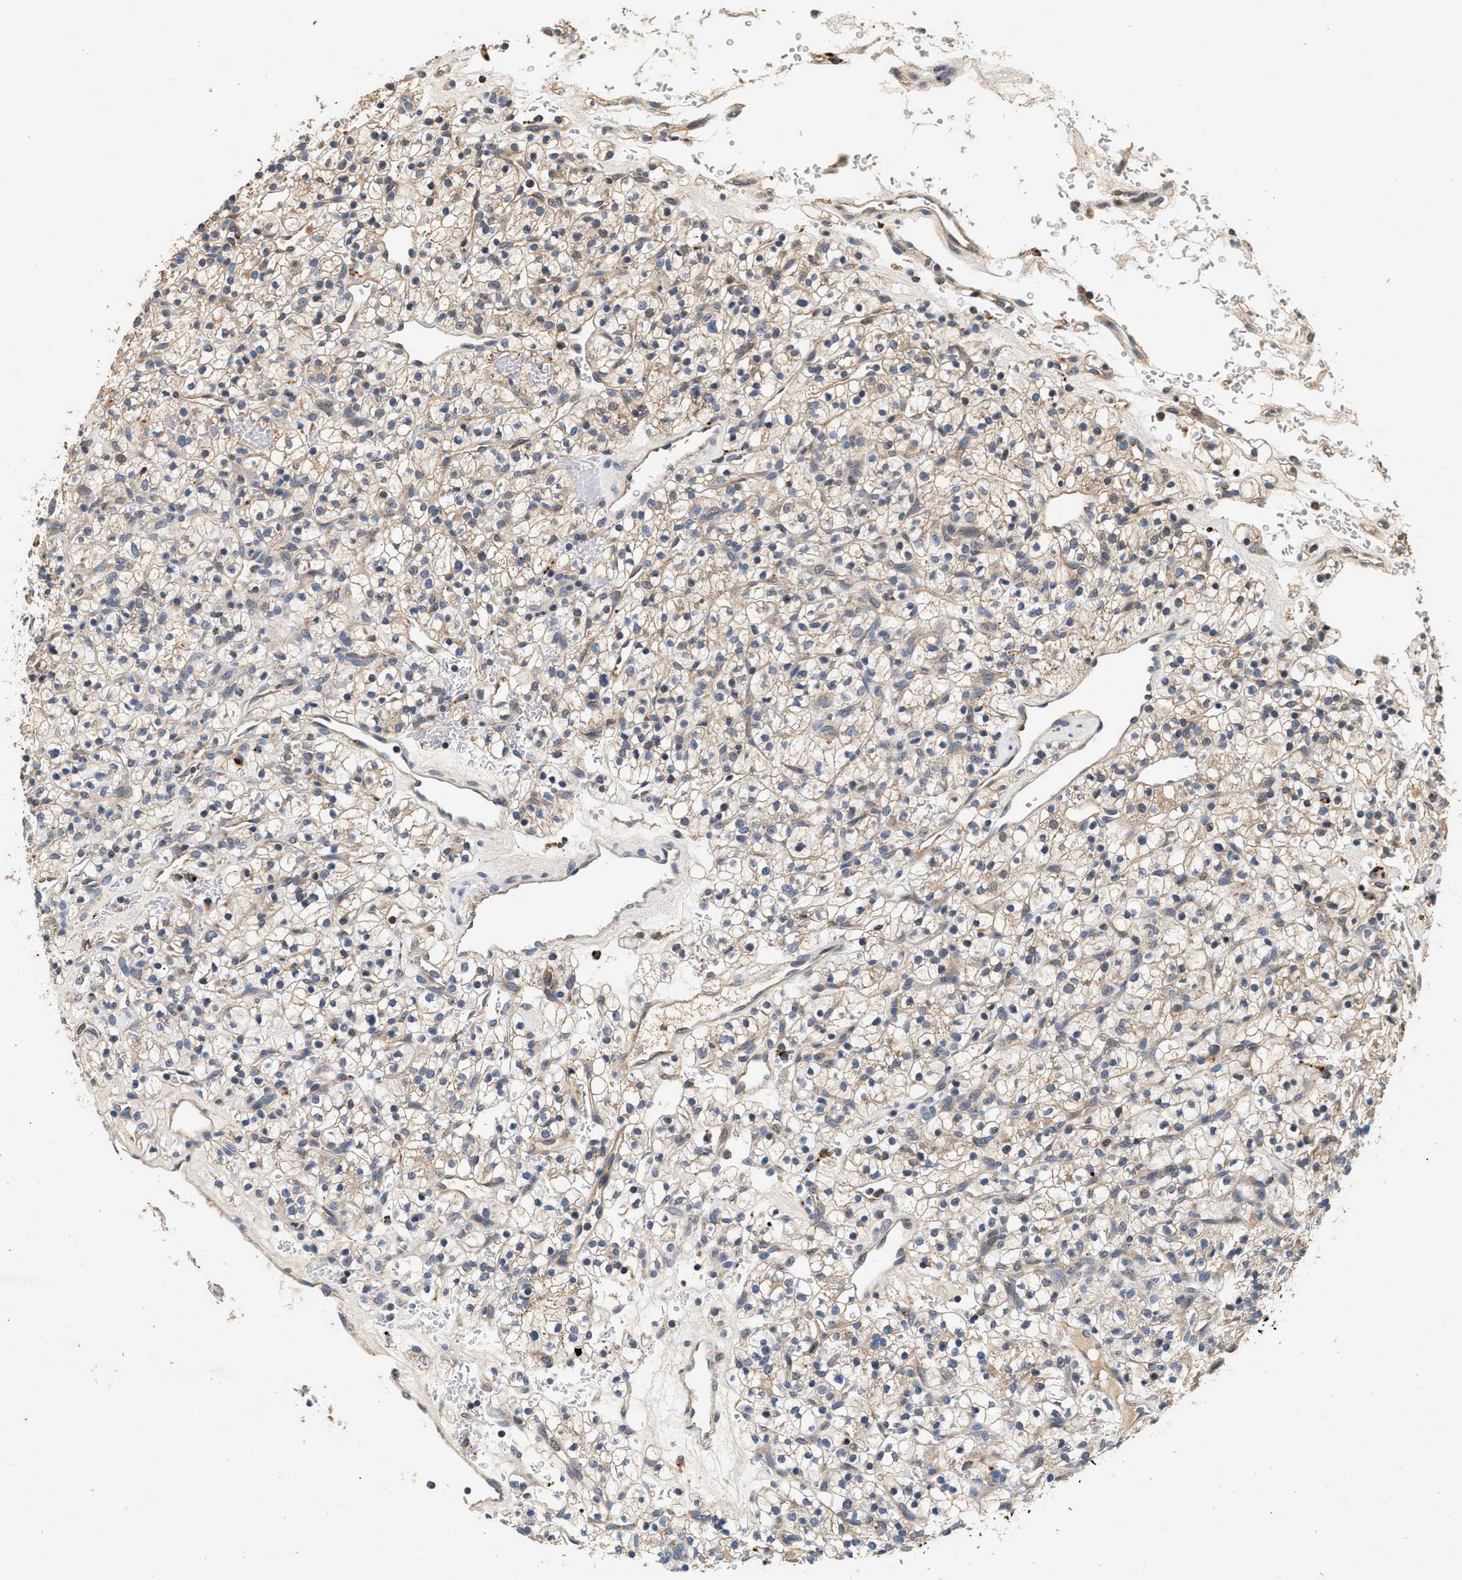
{"staining": {"intensity": "weak", "quantity": ">75%", "location": "cytoplasmic/membranous"}, "tissue": "renal cancer", "cell_type": "Tumor cells", "image_type": "cancer", "snomed": [{"axis": "morphology", "description": "Adenocarcinoma, NOS"}, {"axis": "topography", "description": "Kidney"}], "caption": "Weak cytoplasmic/membranous protein positivity is identified in approximately >75% of tumor cells in renal cancer (adenocarcinoma).", "gene": "PTGR3", "patient": {"sex": "female", "age": 57}}